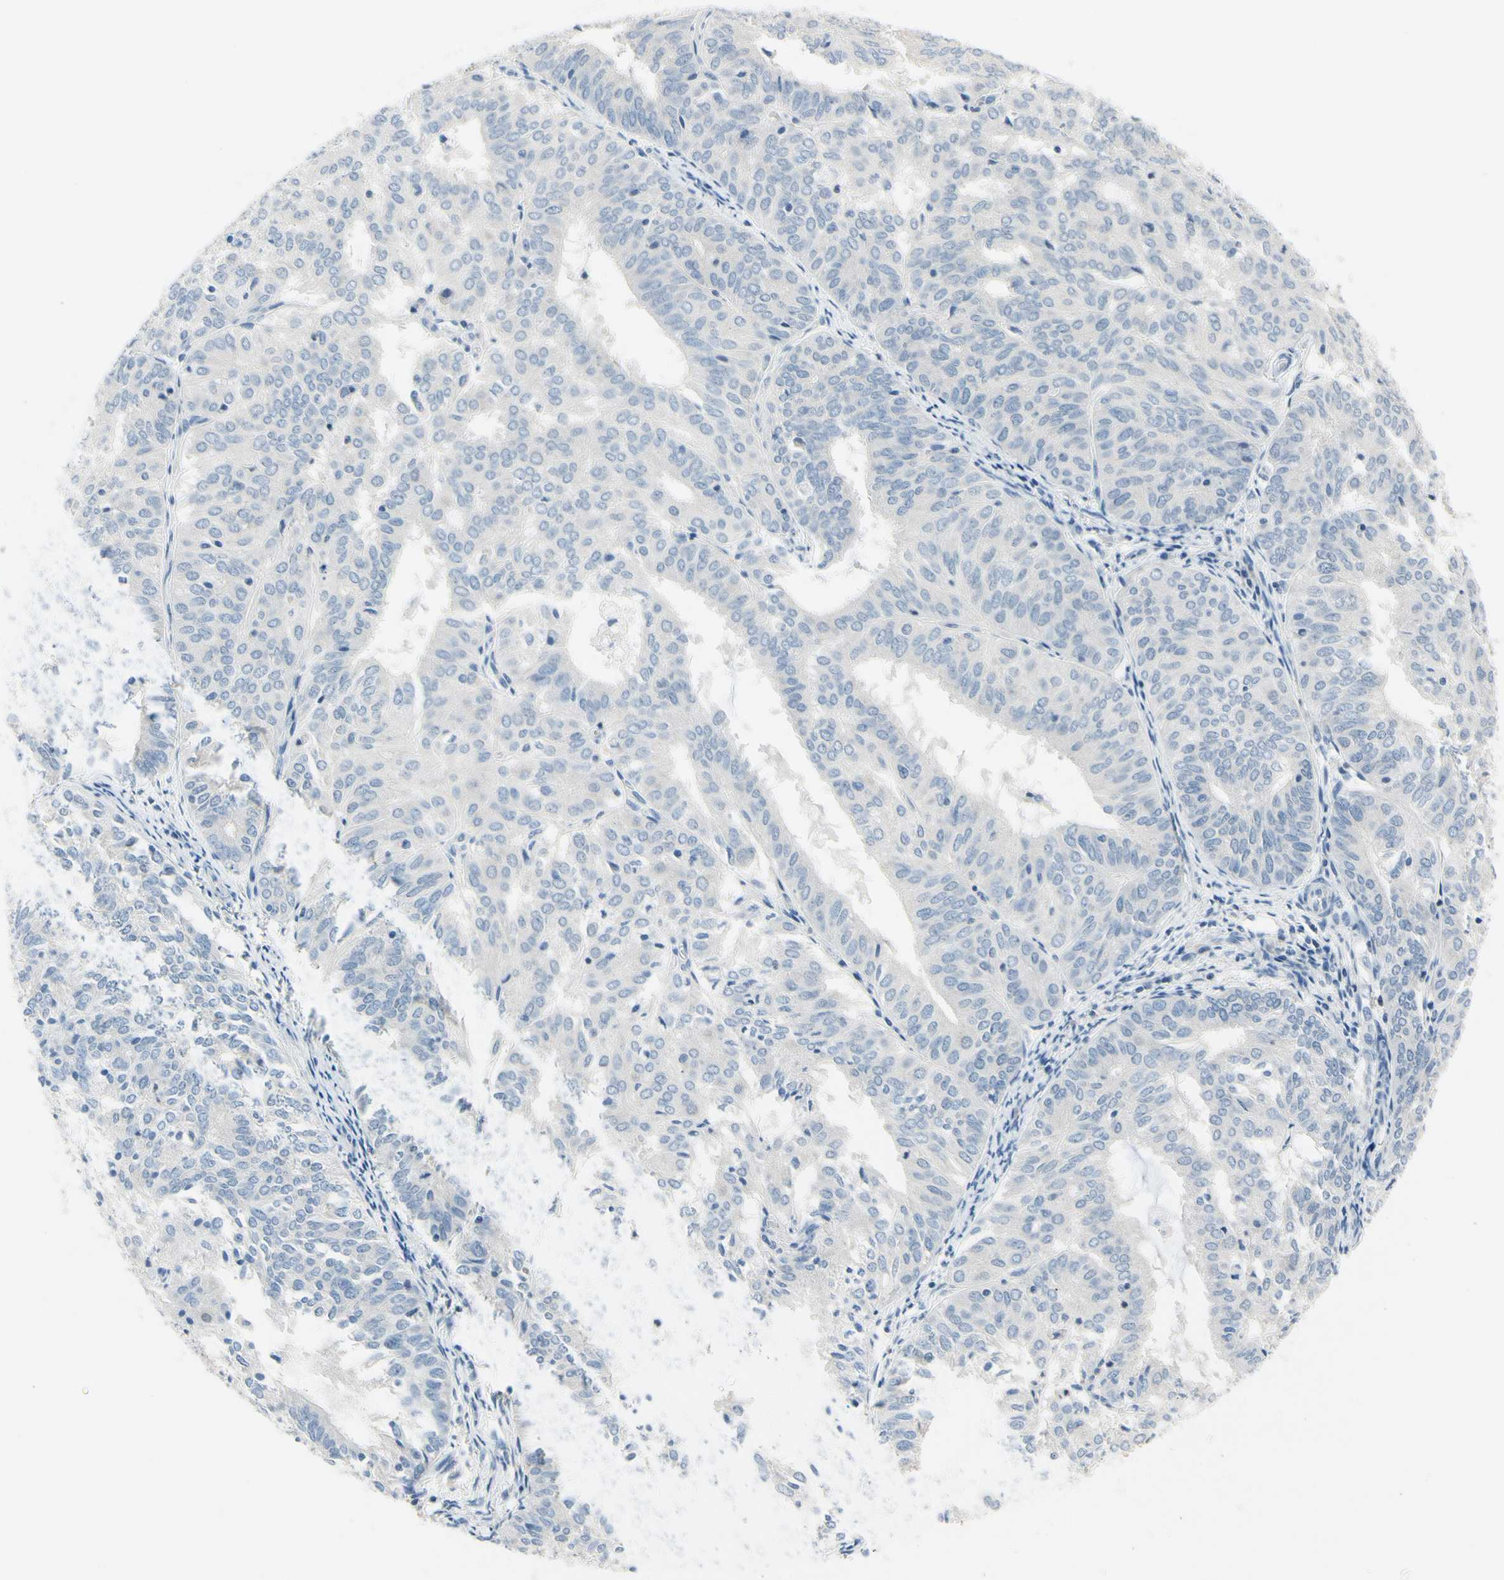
{"staining": {"intensity": "negative", "quantity": "none", "location": "none"}, "tissue": "endometrial cancer", "cell_type": "Tumor cells", "image_type": "cancer", "snomed": [{"axis": "morphology", "description": "Adenocarcinoma, NOS"}, {"axis": "topography", "description": "Uterus"}], "caption": "IHC of human adenocarcinoma (endometrial) displays no expression in tumor cells.", "gene": "NFATC2", "patient": {"sex": "female", "age": 60}}